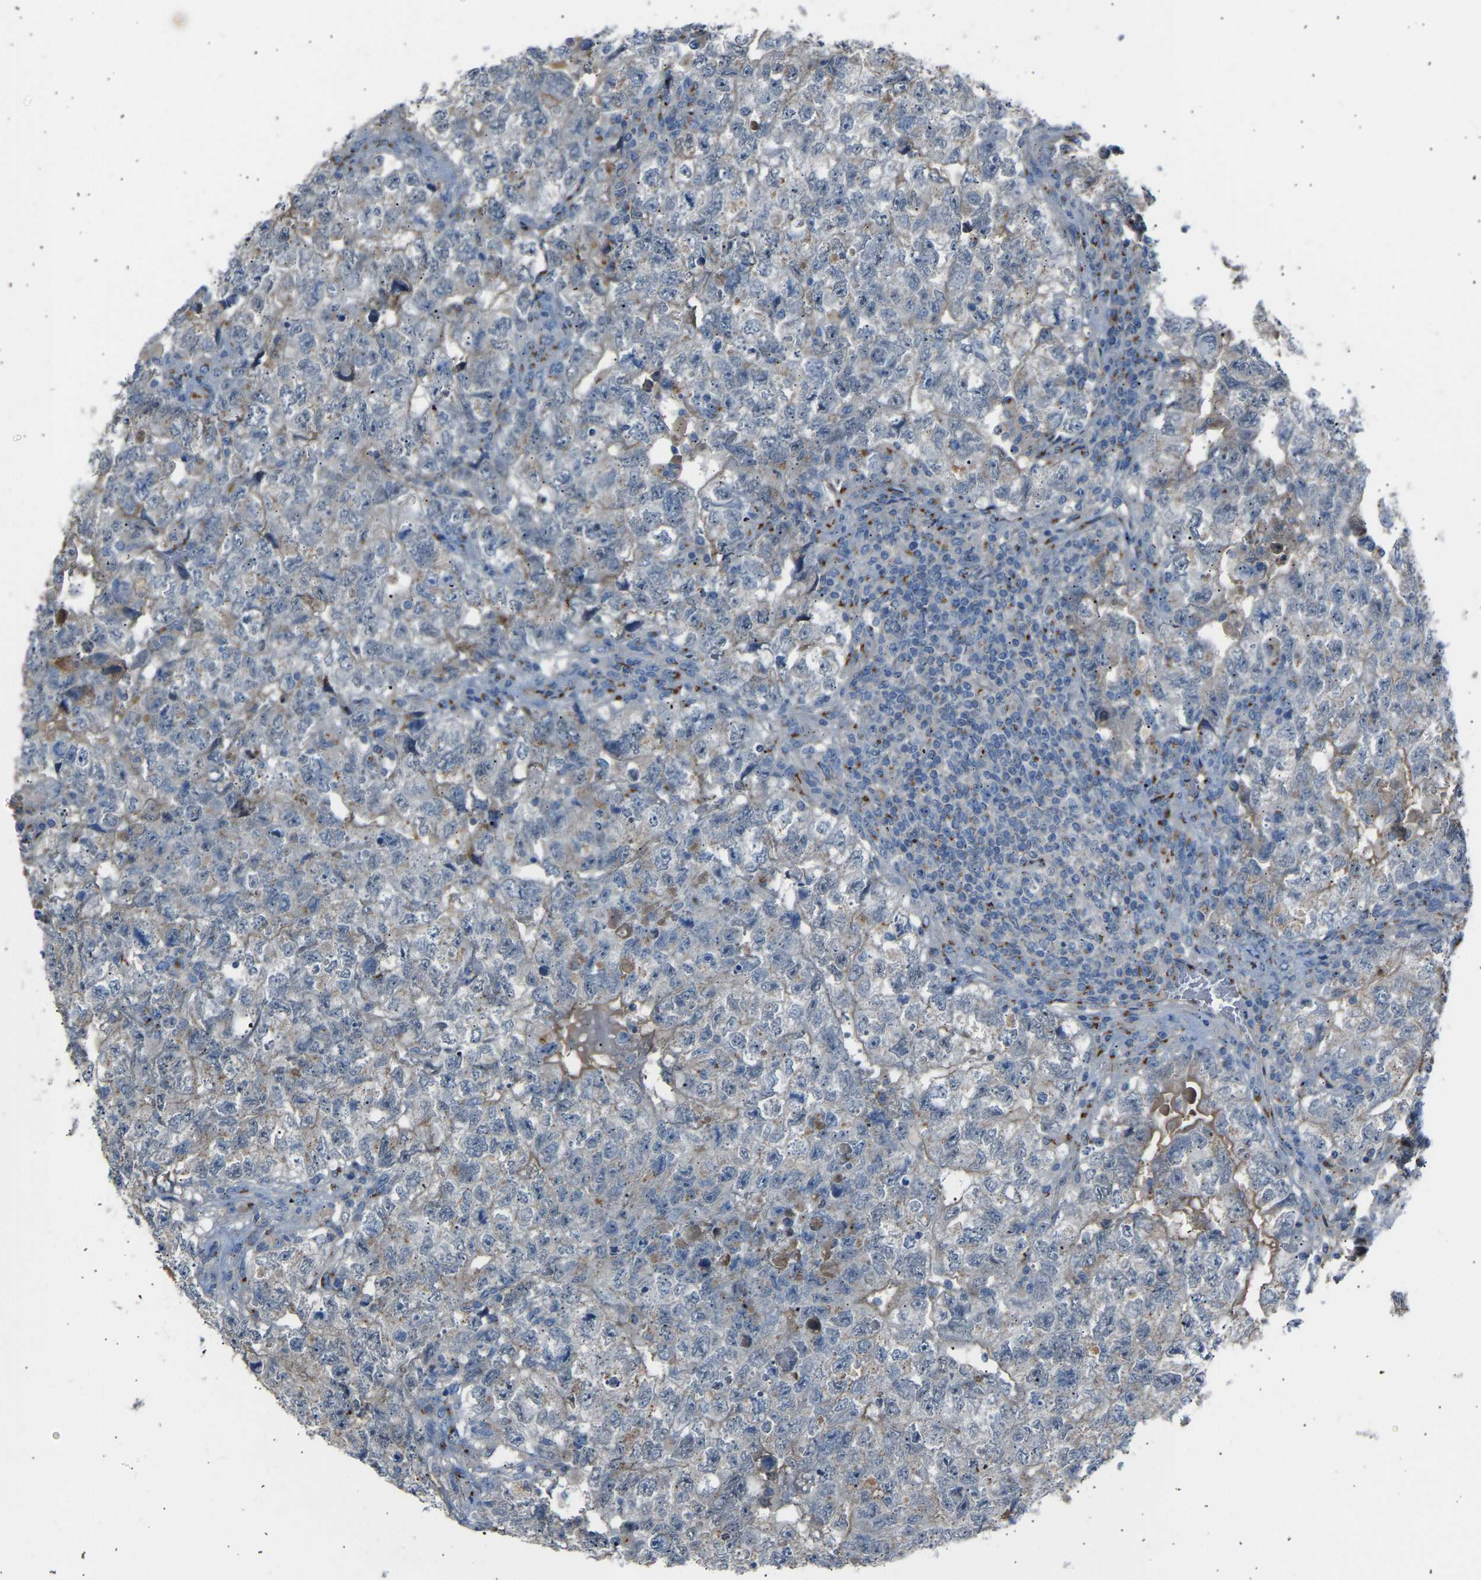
{"staining": {"intensity": "weak", "quantity": "<25%", "location": "cytoplasmic/membranous"}, "tissue": "testis cancer", "cell_type": "Tumor cells", "image_type": "cancer", "snomed": [{"axis": "morphology", "description": "Carcinoma, Embryonal, NOS"}, {"axis": "topography", "description": "Testis"}], "caption": "This histopathology image is of testis cancer (embryonal carcinoma) stained with IHC to label a protein in brown with the nuclei are counter-stained blue. There is no positivity in tumor cells. Brightfield microscopy of immunohistochemistry (IHC) stained with DAB (3,3'-diaminobenzidine) (brown) and hematoxylin (blue), captured at high magnification.", "gene": "CYREN", "patient": {"sex": "male", "age": 36}}